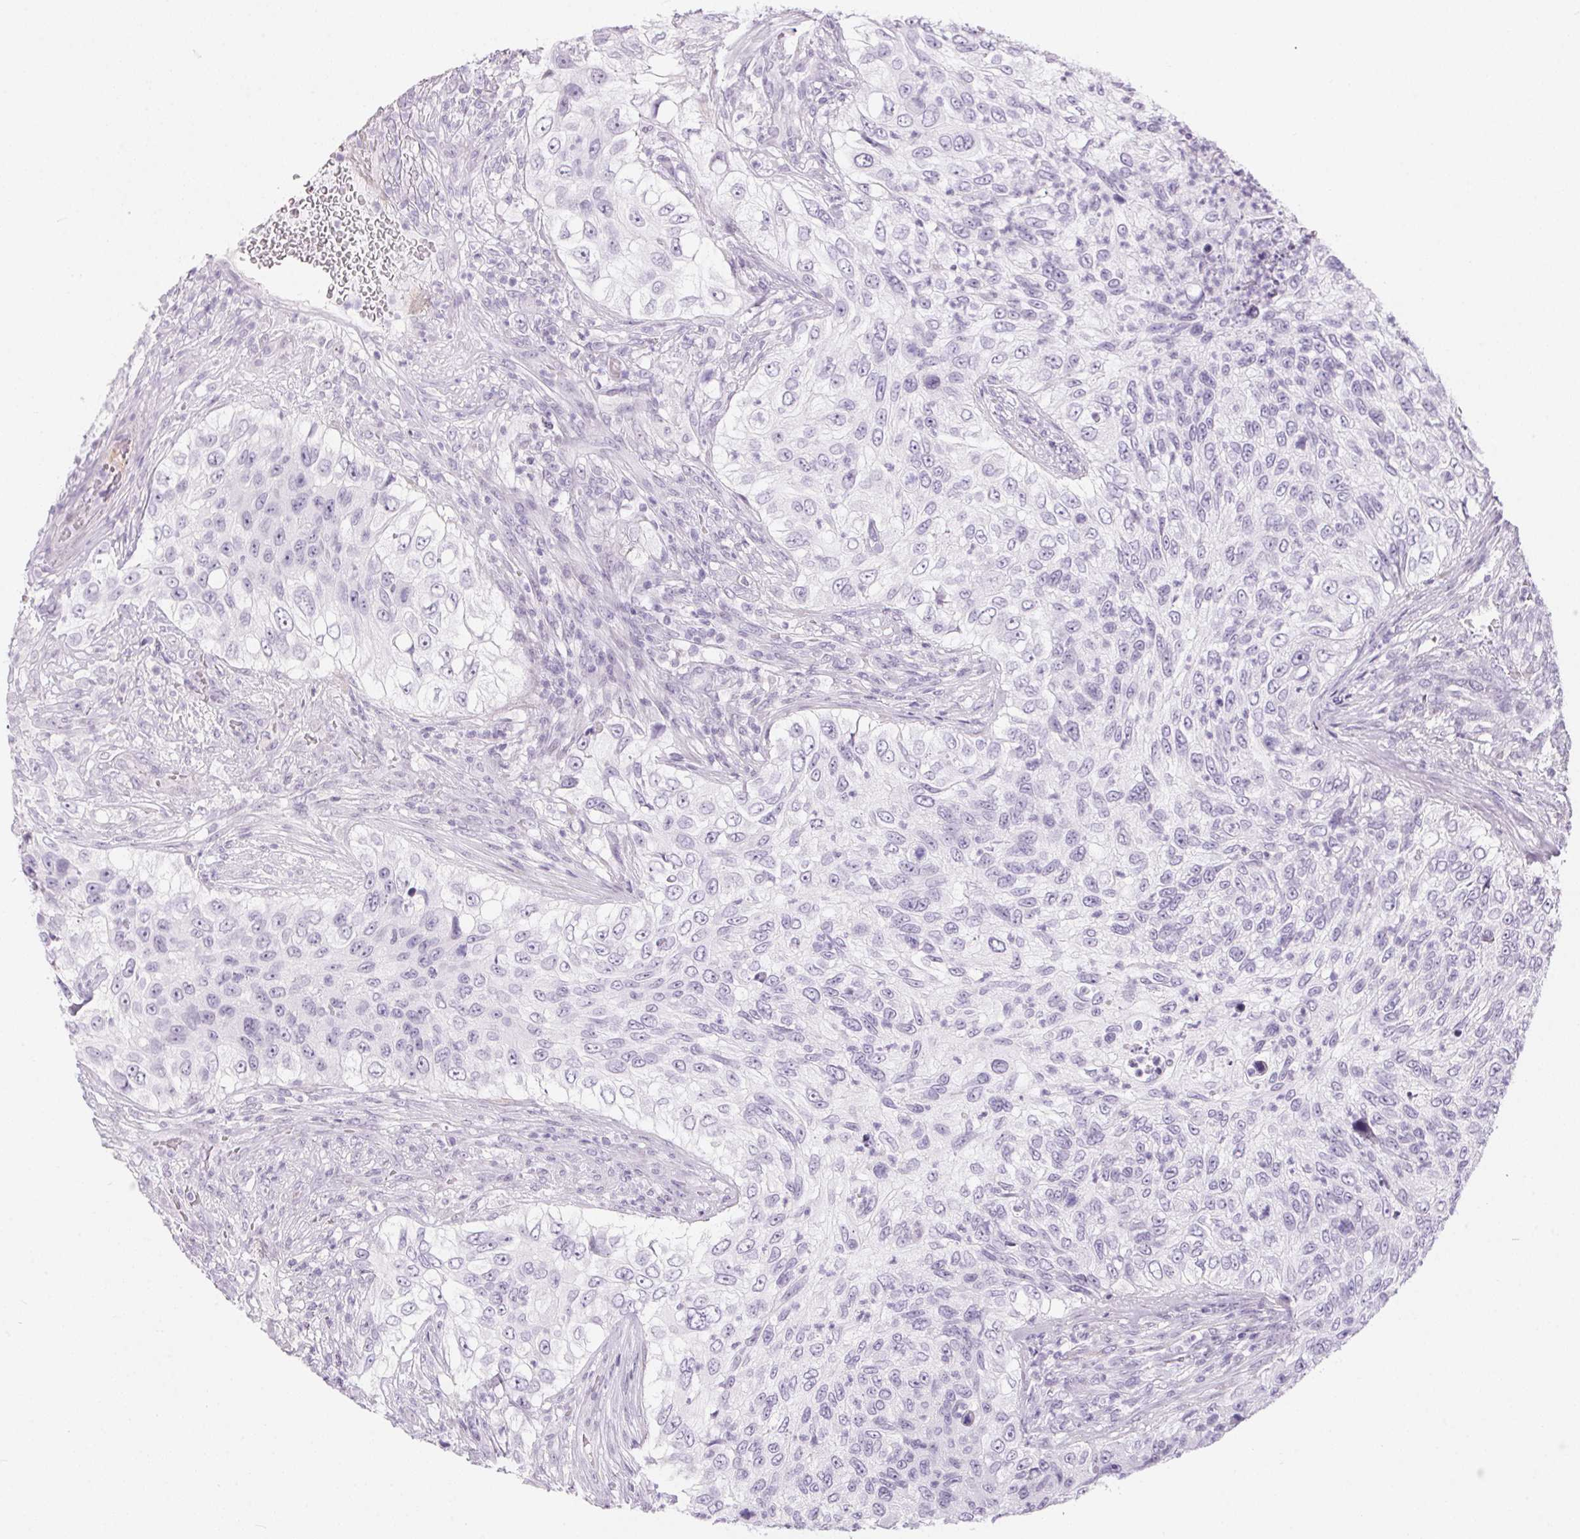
{"staining": {"intensity": "negative", "quantity": "none", "location": "none"}, "tissue": "urothelial cancer", "cell_type": "Tumor cells", "image_type": "cancer", "snomed": [{"axis": "morphology", "description": "Urothelial carcinoma, High grade"}, {"axis": "topography", "description": "Urinary bladder"}], "caption": "IHC histopathology image of neoplastic tissue: high-grade urothelial carcinoma stained with DAB (3,3'-diaminobenzidine) exhibits no significant protein positivity in tumor cells. (Stains: DAB immunohistochemistry with hematoxylin counter stain, Microscopy: brightfield microscopy at high magnification).", "gene": "CADPS", "patient": {"sex": "female", "age": 60}}